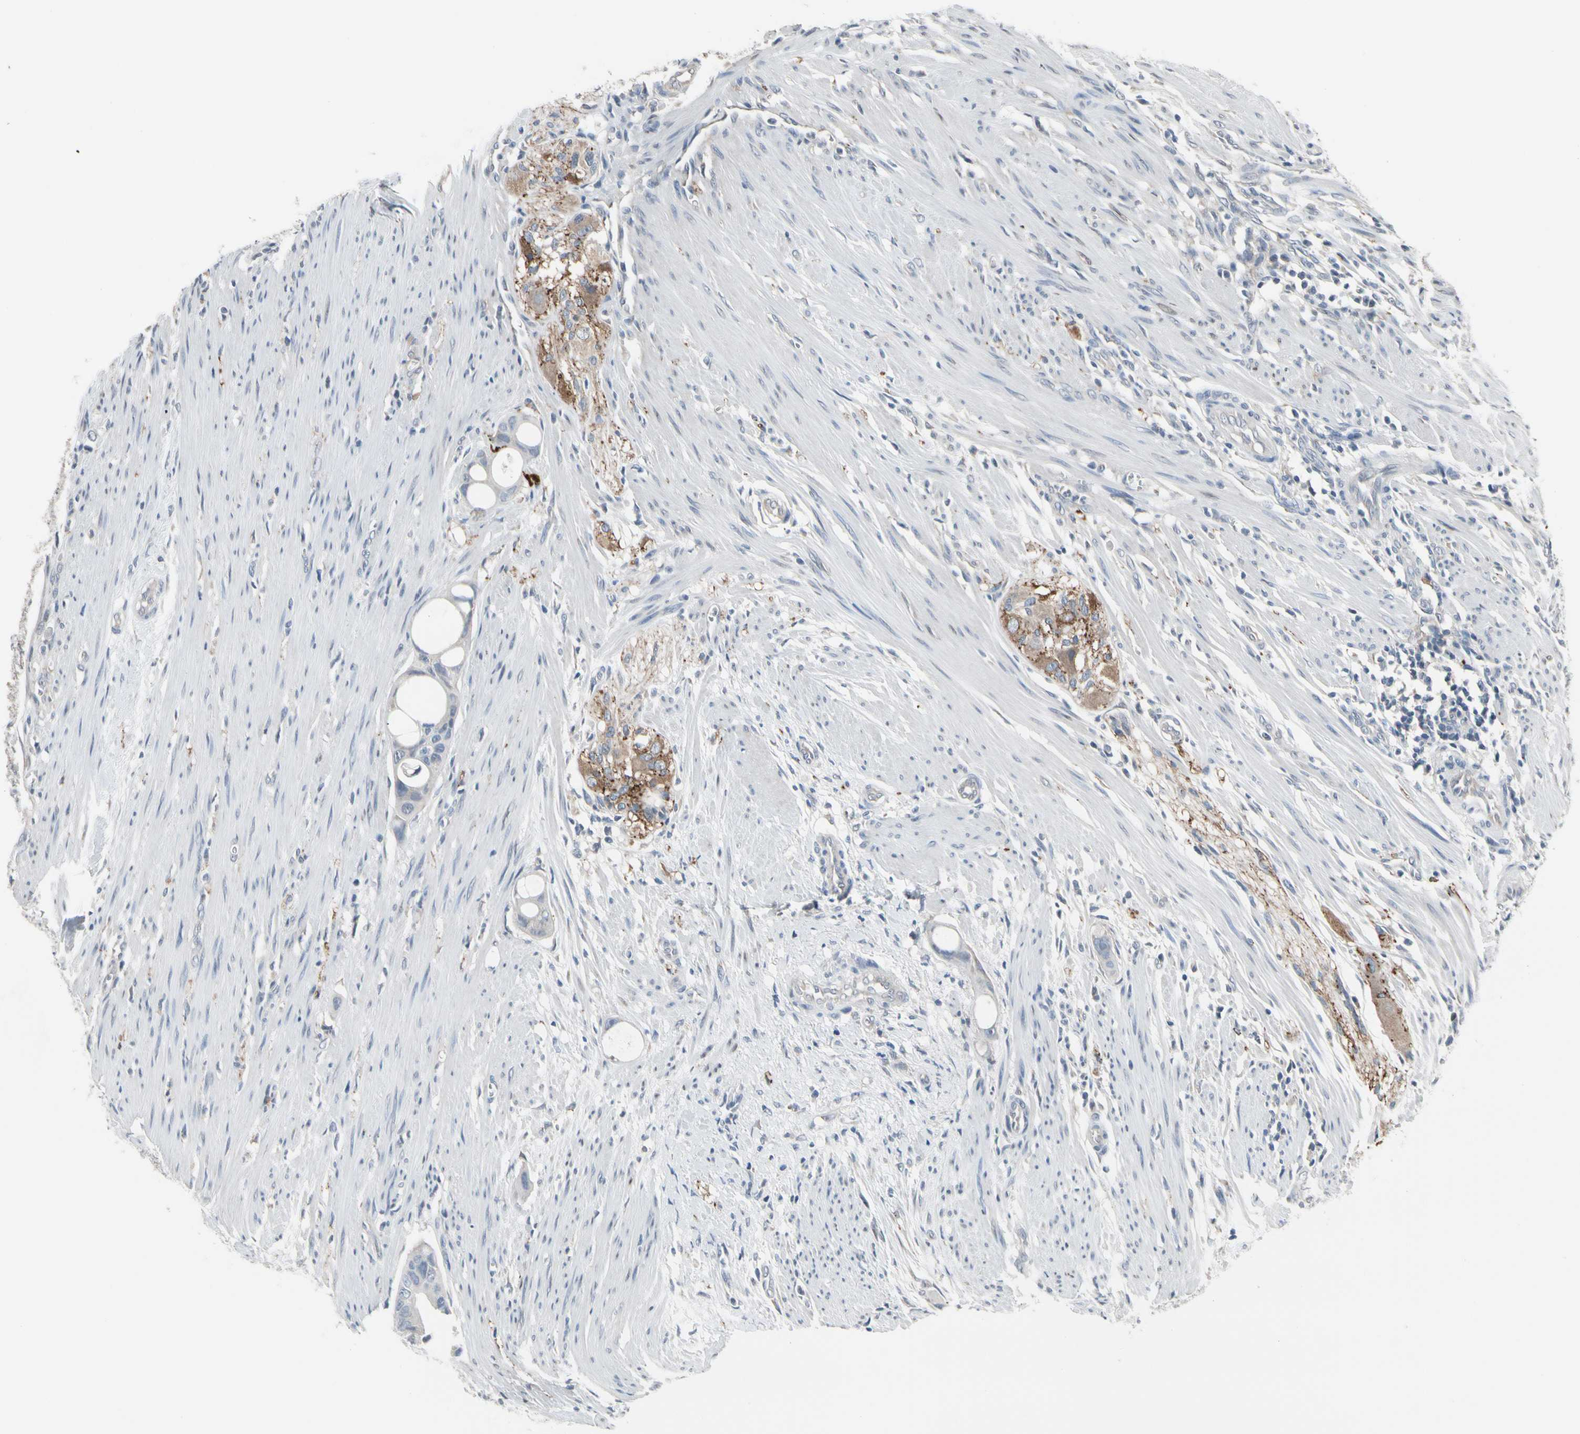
{"staining": {"intensity": "moderate", "quantity": "25%-75%", "location": "cytoplasmic/membranous"}, "tissue": "colorectal cancer", "cell_type": "Tumor cells", "image_type": "cancer", "snomed": [{"axis": "morphology", "description": "Adenocarcinoma, NOS"}, {"axis": "topography", "description": "Colon"}], "caption": "Colorectal cancer (adenocarcinoma) stained with a protein marker exhibits moderate staining in tumor cells.", "gene": "SV2A", "patient": {"sex": "female", "age": 57}}